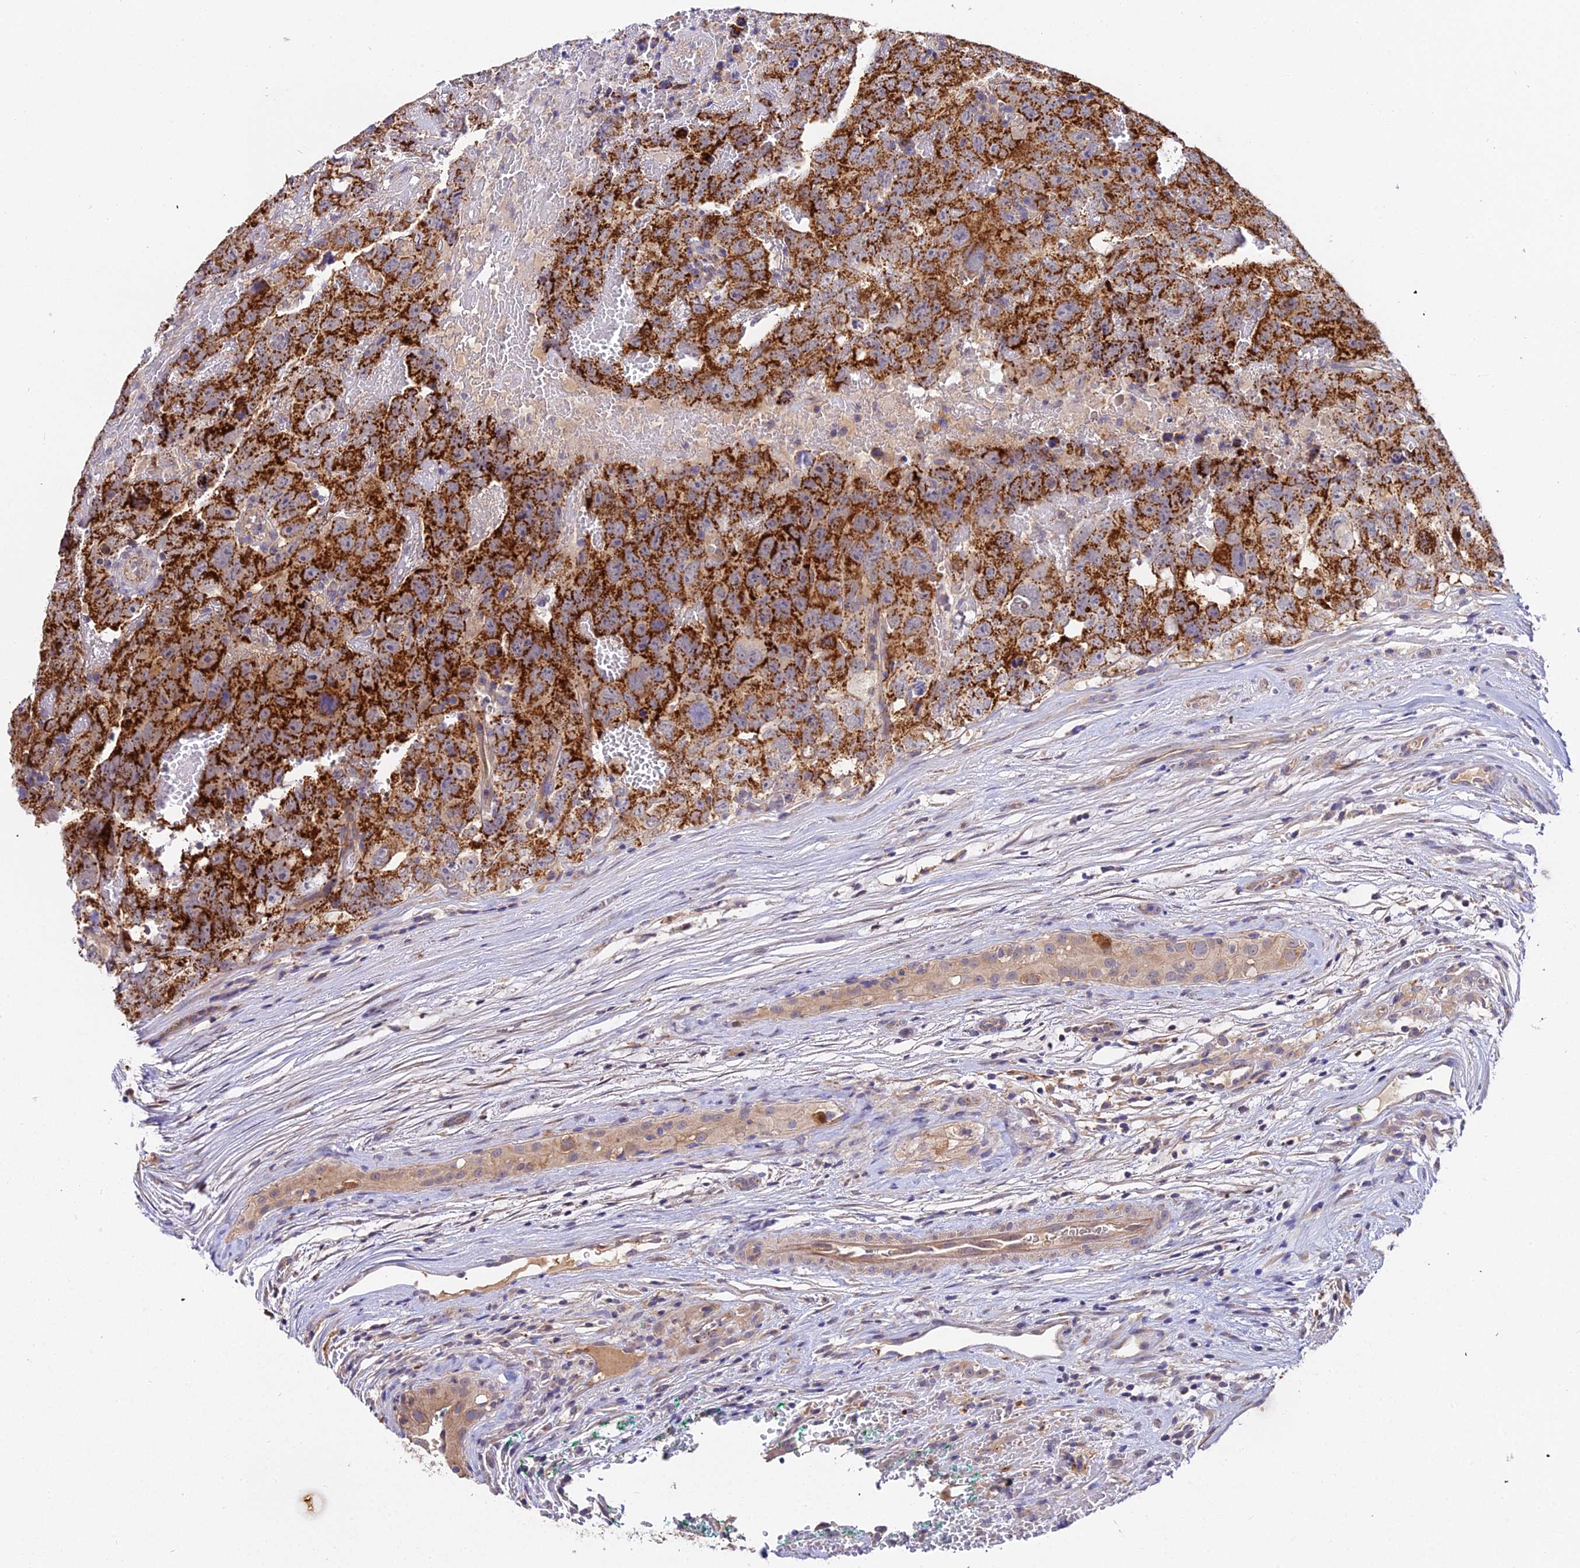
{"staining": {"intensity": "strong", "quantity": ">75%", "location": "cytoplasmic/membranous"}, "tissue": "testis cancer", "cell_type": "Tumor cells", "image_type": "cancer", "snomed": [{"axis": "morphology", "description": "Carcinoma, Embryonal, NOS"}, {"axis": "topography", "description": "Testis"}], "caption": "A brown stain highlights strong cytoplasmic/membranous staining of a protein in human testis cancer (embryonal carcinoma) tumor cells.", "gene": "ZBED8", "patient": {"sex": "male", "age": 45}}